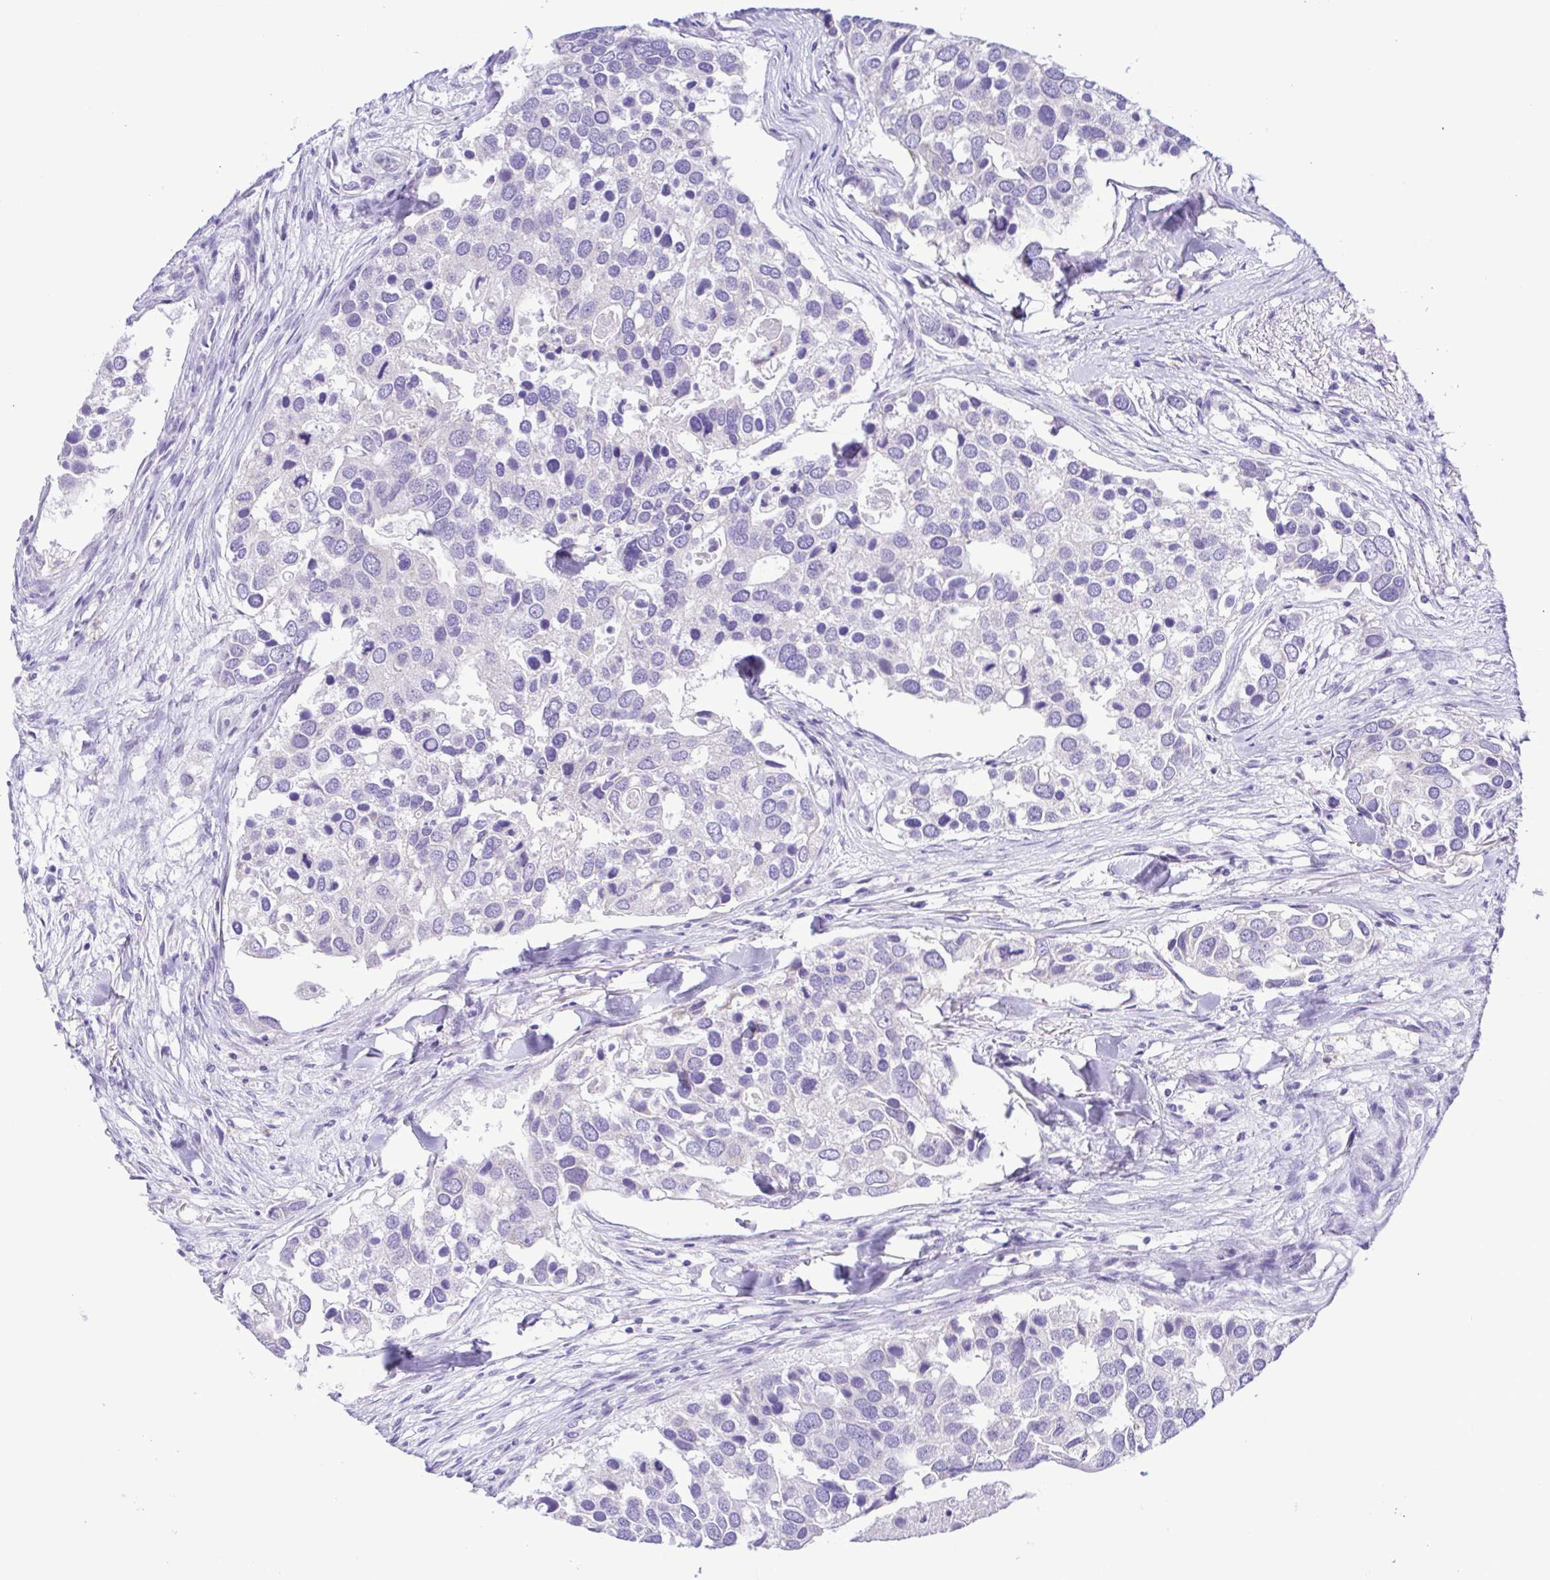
{"staining": {"intensity": "negative", "quantity": "none", "location": "none"}, "tissue": "breast cancer", "cell_type": "Tumor cells", "image_type": "cancer", "snomed": [{"axis": "morphology", "description": "Duct carcinoma"}, {"axis": "topography", "description": "Breast"}], "caption": "This is an immunohistochemistry histopathology image of human breast cancer. There is no expression in tumor cells.", "gene": "CD72", "patient": {"sex": "female", "age": 83}}